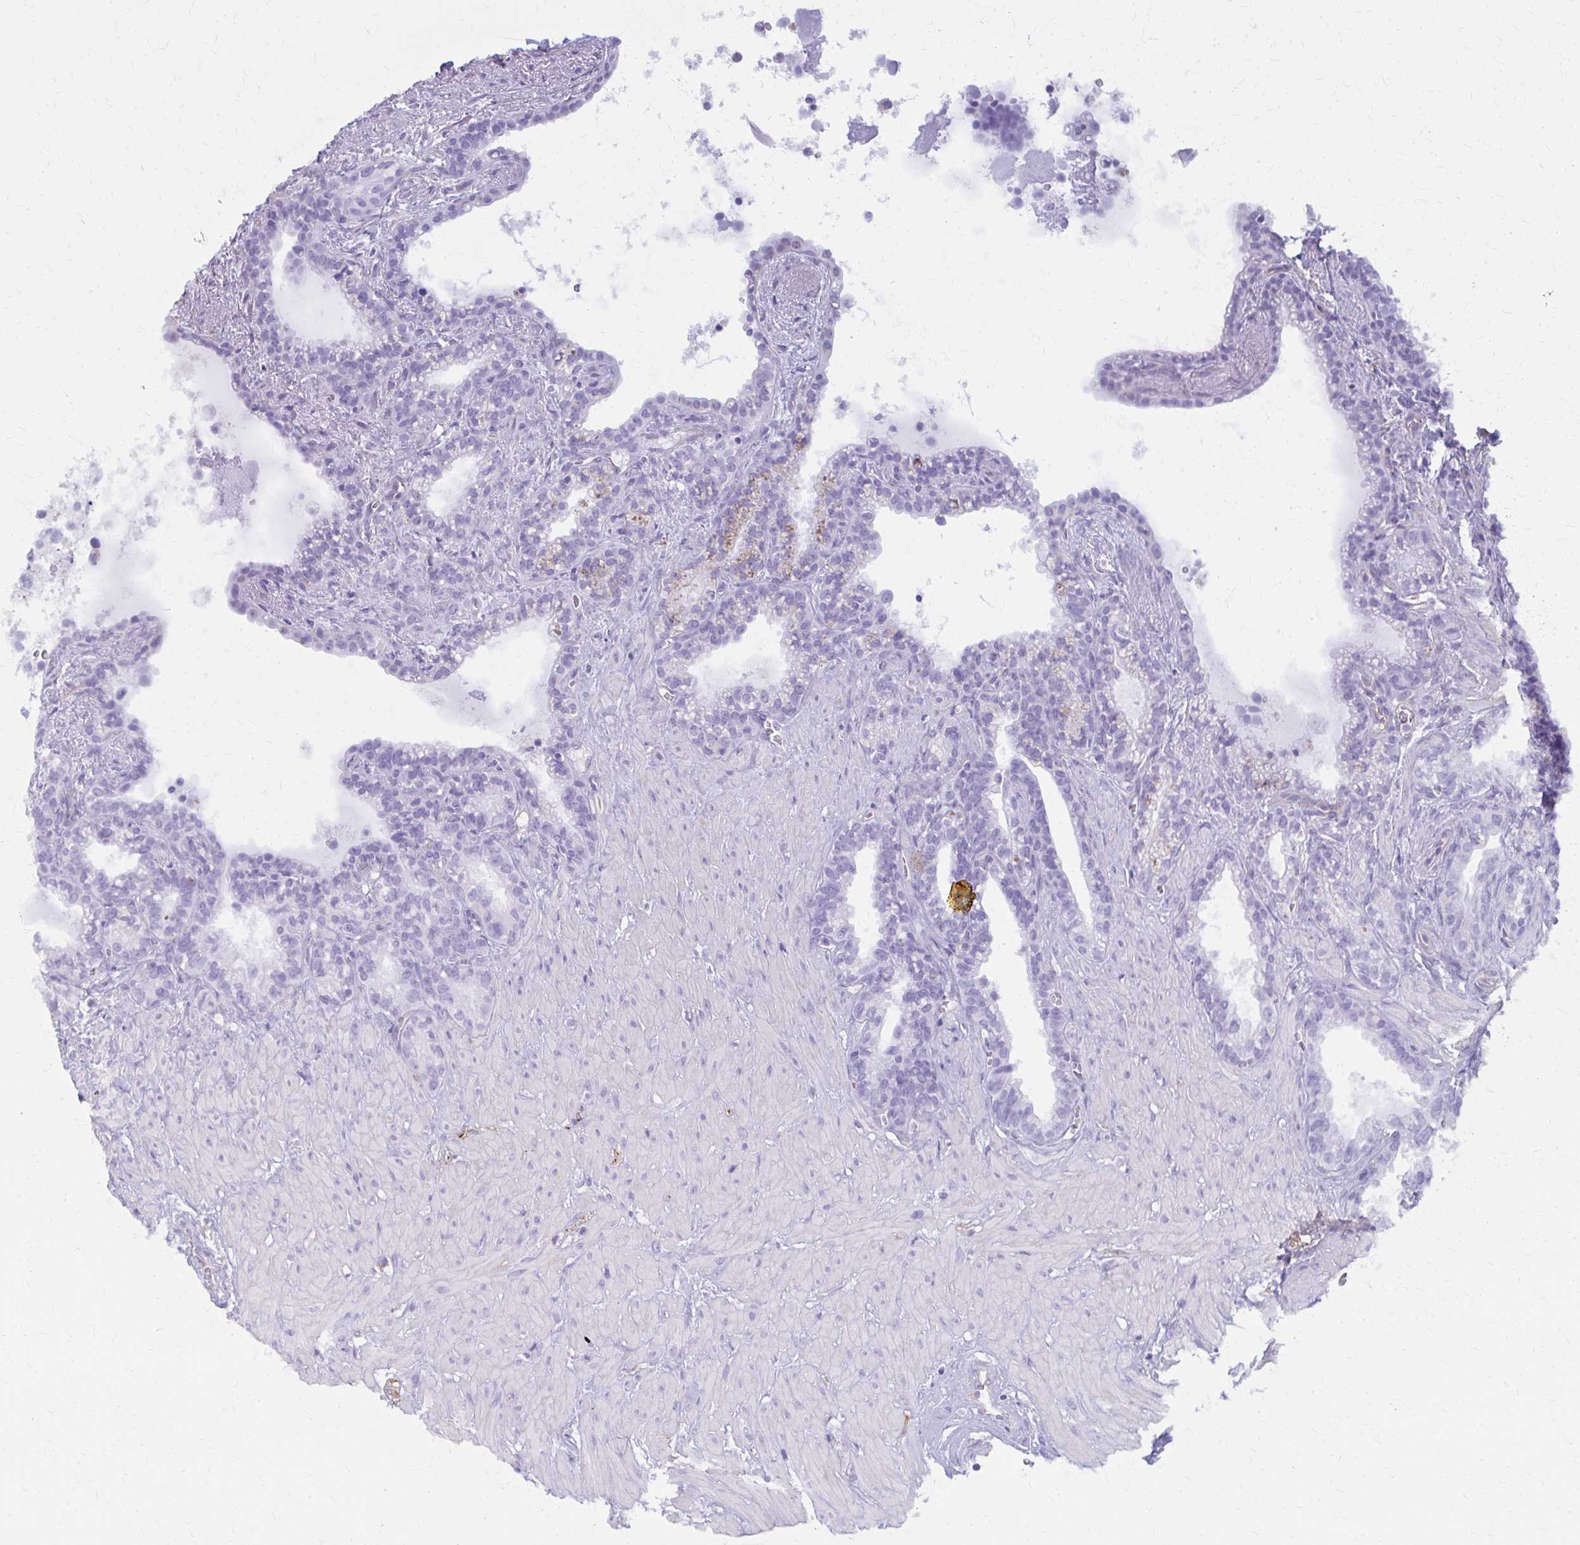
{"staining": {"intensity": "weak", "quantity": "<25%", "location": "cytoplasmic/membranous"}, "tissue": "seminal vesicle", "cell_type": "Glandular cells", "image_type": "normal", "snomed": [{"axis": "morphology", "description": "Normal tissue, NOS"}, {"axis": "topography", "description": "Seminal veicle"}], "caption": "The histopathology image reveals no staining of glandular cells in benign seminal vesicle.", "gene": "GFAP", "patient": {"sex": "male", "age": 76}}